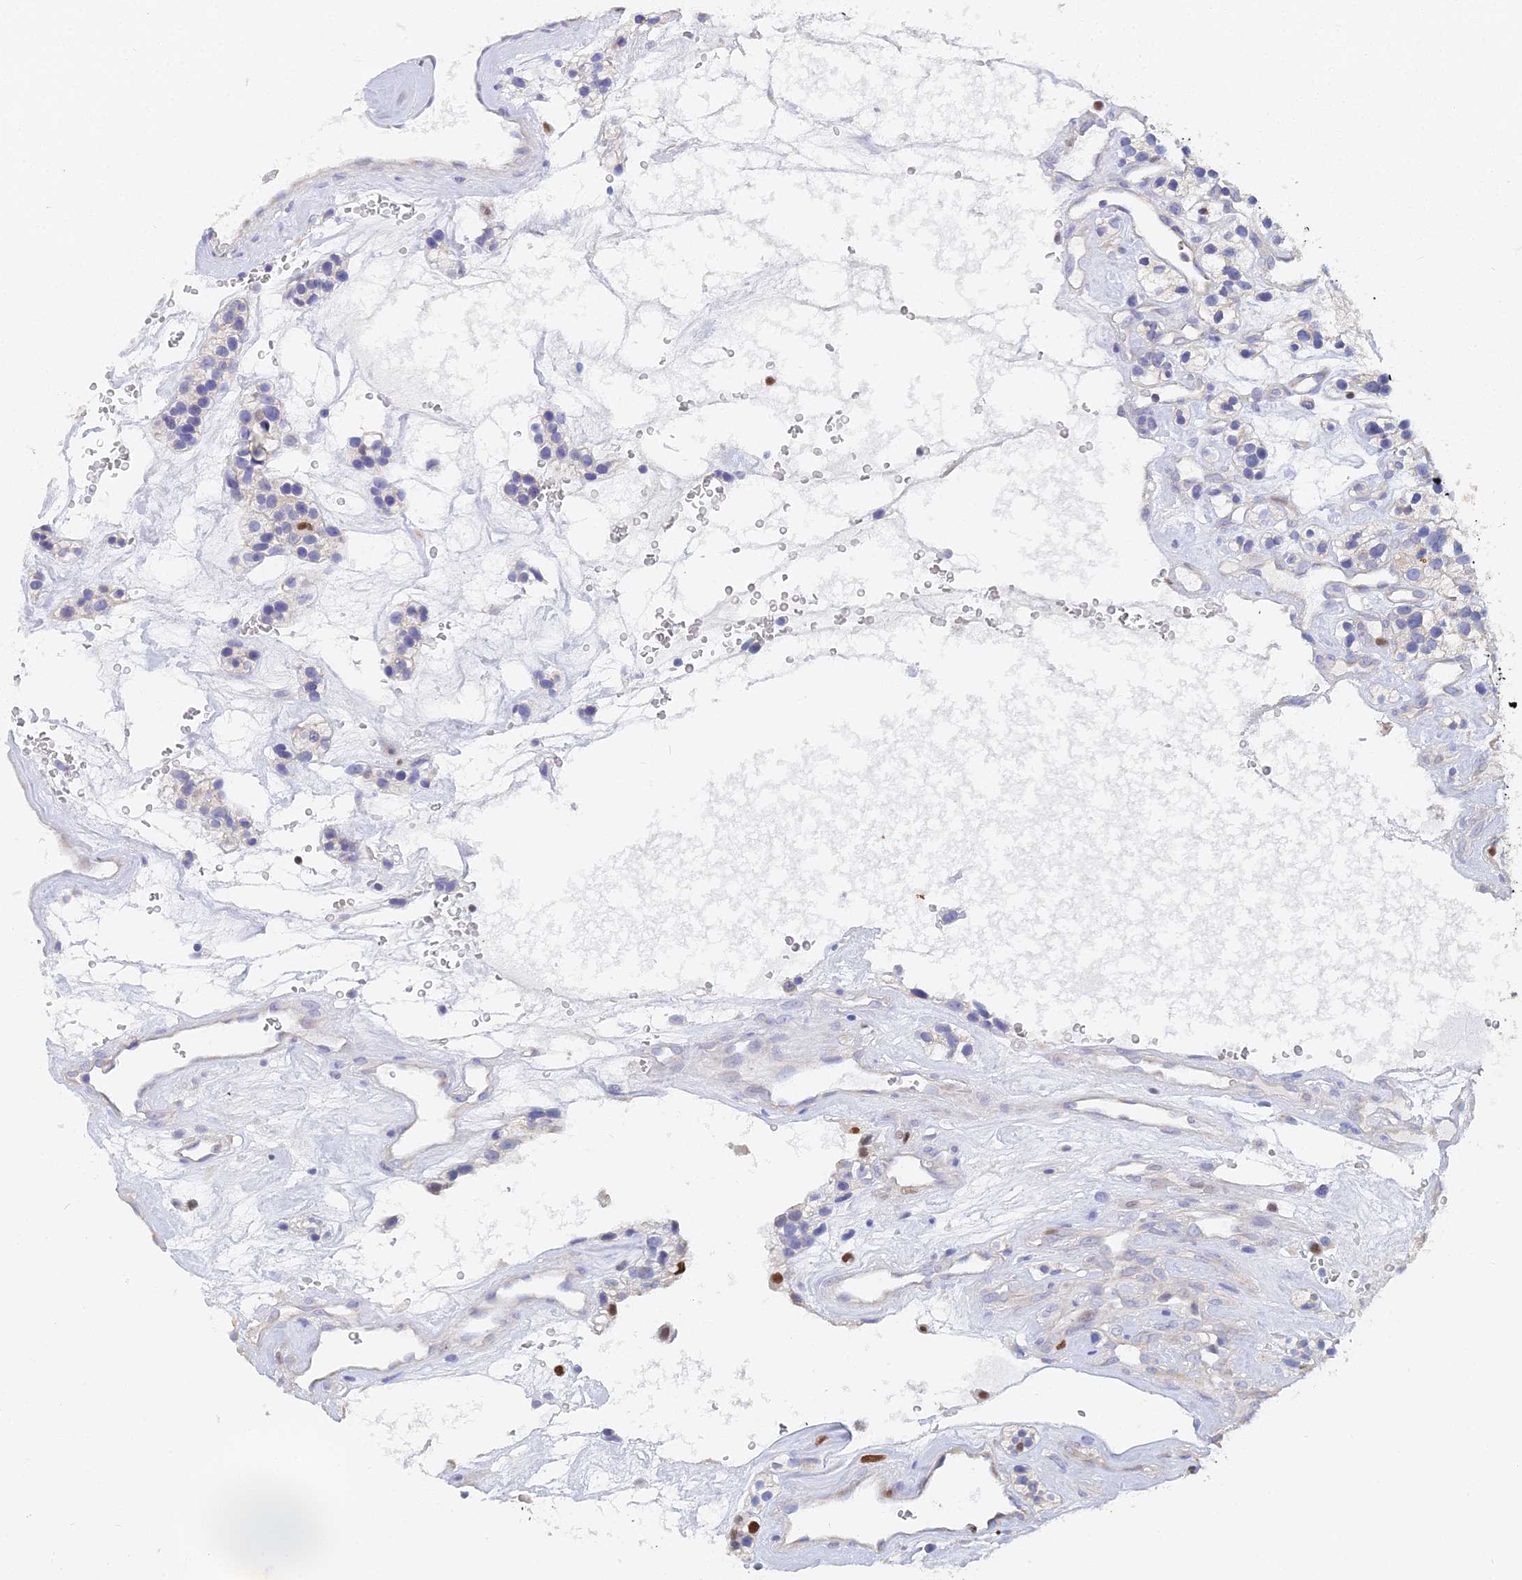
{"staining": {"intensity": "strong", "quantity": "<25%", "location": "nuclear"}, "tissue": "renal cancer", "cell_type": "Tumor cells", "image_type": "cancer", "snomed": [{"axis": "morphology", "description": "Adenocarcinoma, NOS"}, {"axis": "topography", "description": "Kidney"}], "caption": "About <25% of tumor cells in human renal cancer reveal strong nuclear protein positivity as visualized by brown immunohistochemical staining.", "gene": "MCM2", "patient": {"sex": "female", "age": 57}}